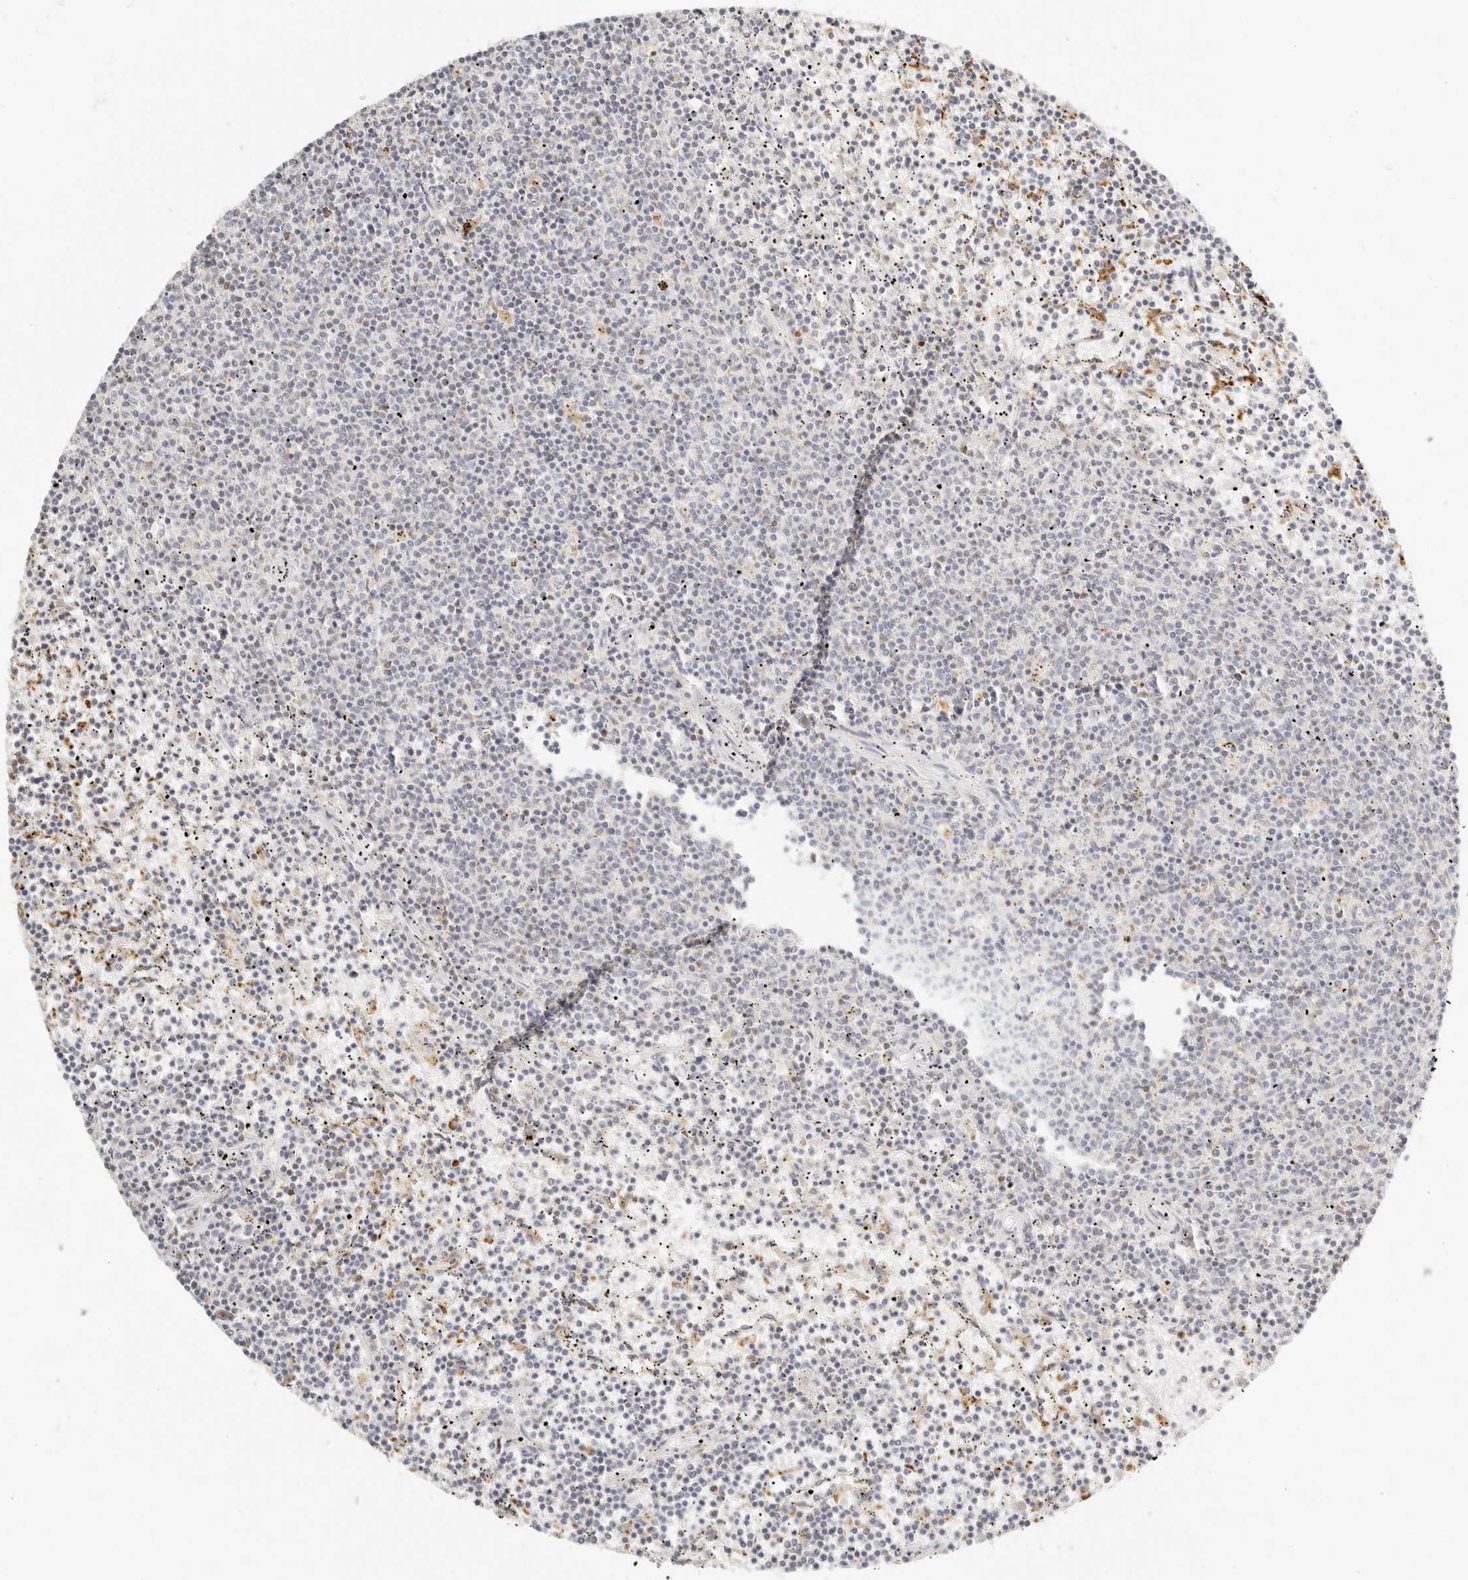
{"staining": {"intensity": "negative", "quantity": "none", "location": "none"}, "tissue": "lymphoma", "cell_type": "Tumor cells", "image_type": "cancer", "snomed": [{"axis": "morphology", "description": "Malignant lymphoma, non-Hodgkin's type, Low grade"}, {"axis": "topography", "description": "Spleen"}], "caption": "Human lymphoma stained for a protein using IHC demonstrates no staining in tumor cells.", "gene": "RNASET2", "patient": {"sex": "female", "age": 50}}